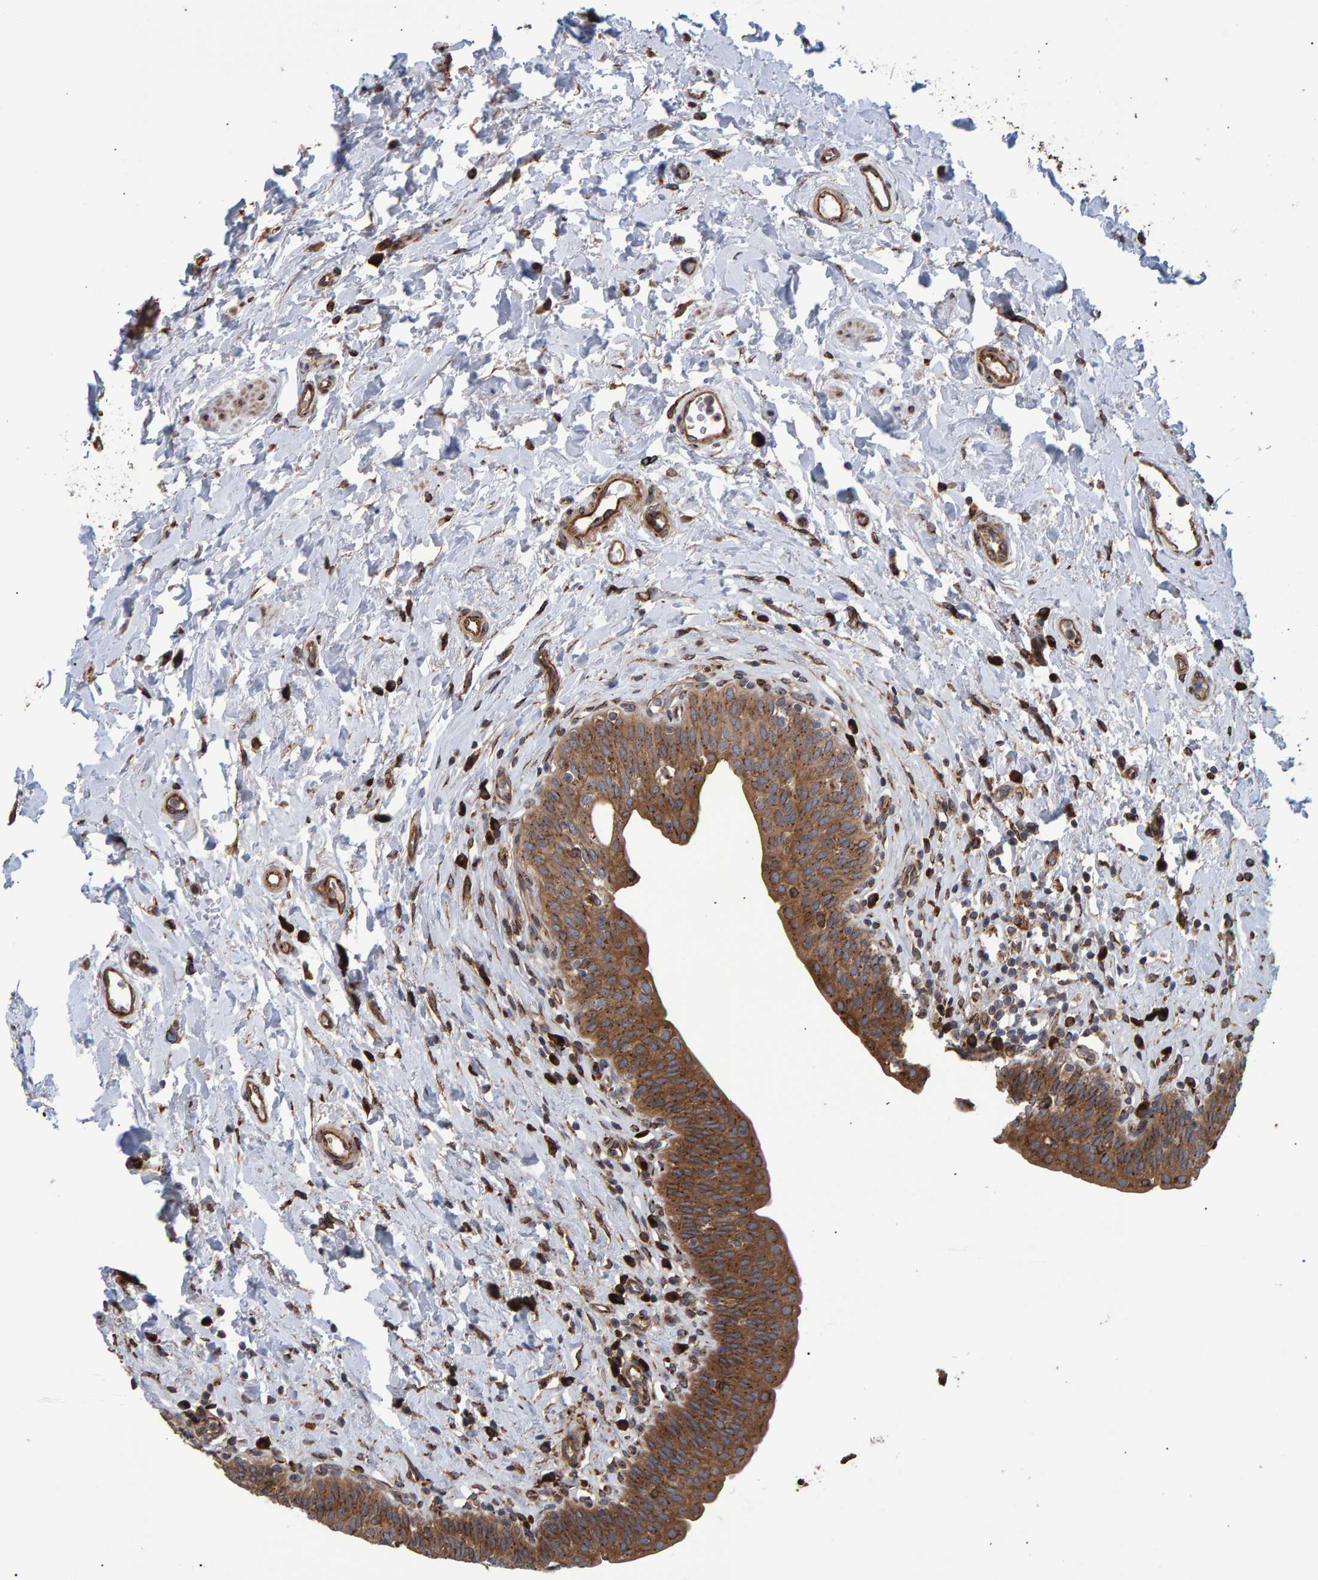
{"staining": {"intensity": "strong", "quantity": ">75%", "location": "cytoplasmic/membranous"}, "tissue": "urinary bladder", "cell_type": "Urothelial cells", "image_type": "normal", "snomed": [{"axis": "morphology", "description": "Normal tissue, NOS"}, {"axis": "topography", "description": "Urinary bladder"}], "caption": "Immunohistochemistry (IHC) staining of normal urinary bladder, which demonstrates high levels of strong cytoplasmic/membranous expression in about >75% of urothelial cells indicating strong cytoplasmic/membranous protein positivity. The staining was performed using DAB (brown) for protein detection and nuclei were counterstained in hematoxylin (blue).", "gene": "FAM117A", "patient": {"sex": "male", "age": 83}}